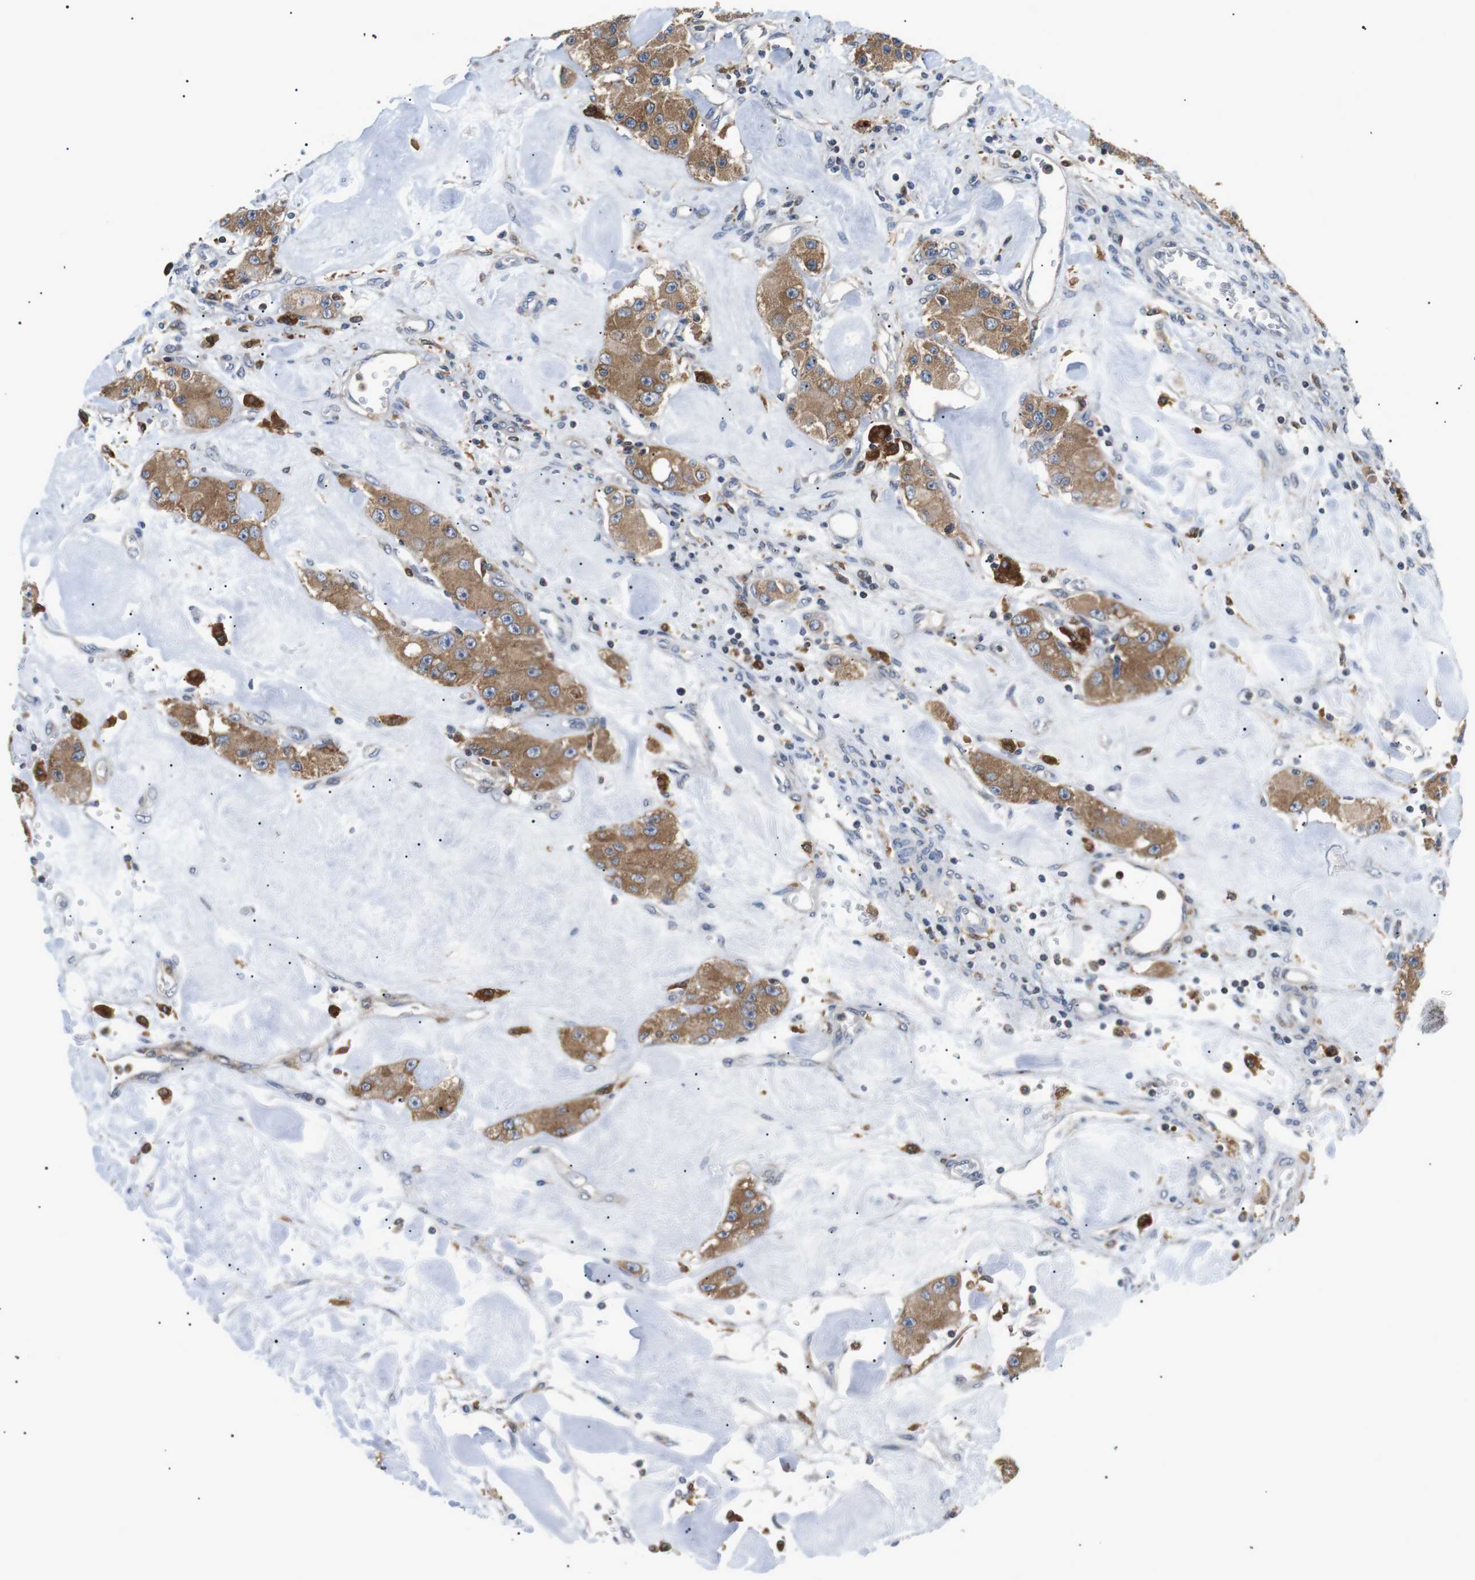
{"staining": {"intensity": "moderate", "quantity": ">75%", "location": "cytoplasmic/membranous"}, "tissue": "carcinoid", "cell_type": "Tumor cells", "image_type": "cancer", "snomed": [{"axis": "morphology", "description": "Carcinoid, malignant, NOS"}, {"axis": "topography", "description": "Pancreas"}], "caption": "Brown immunohistochemical staining in human malignant carcinoid demonstrates moderate cytoplasmic/membranous staining in about >75% of tumor cells. Immunohistochemistry (ihc) stains the protein in brown and the nuclei are stained blue.", "gene": "RAB9A", "patient": {"sex": "male", "age": 41}}